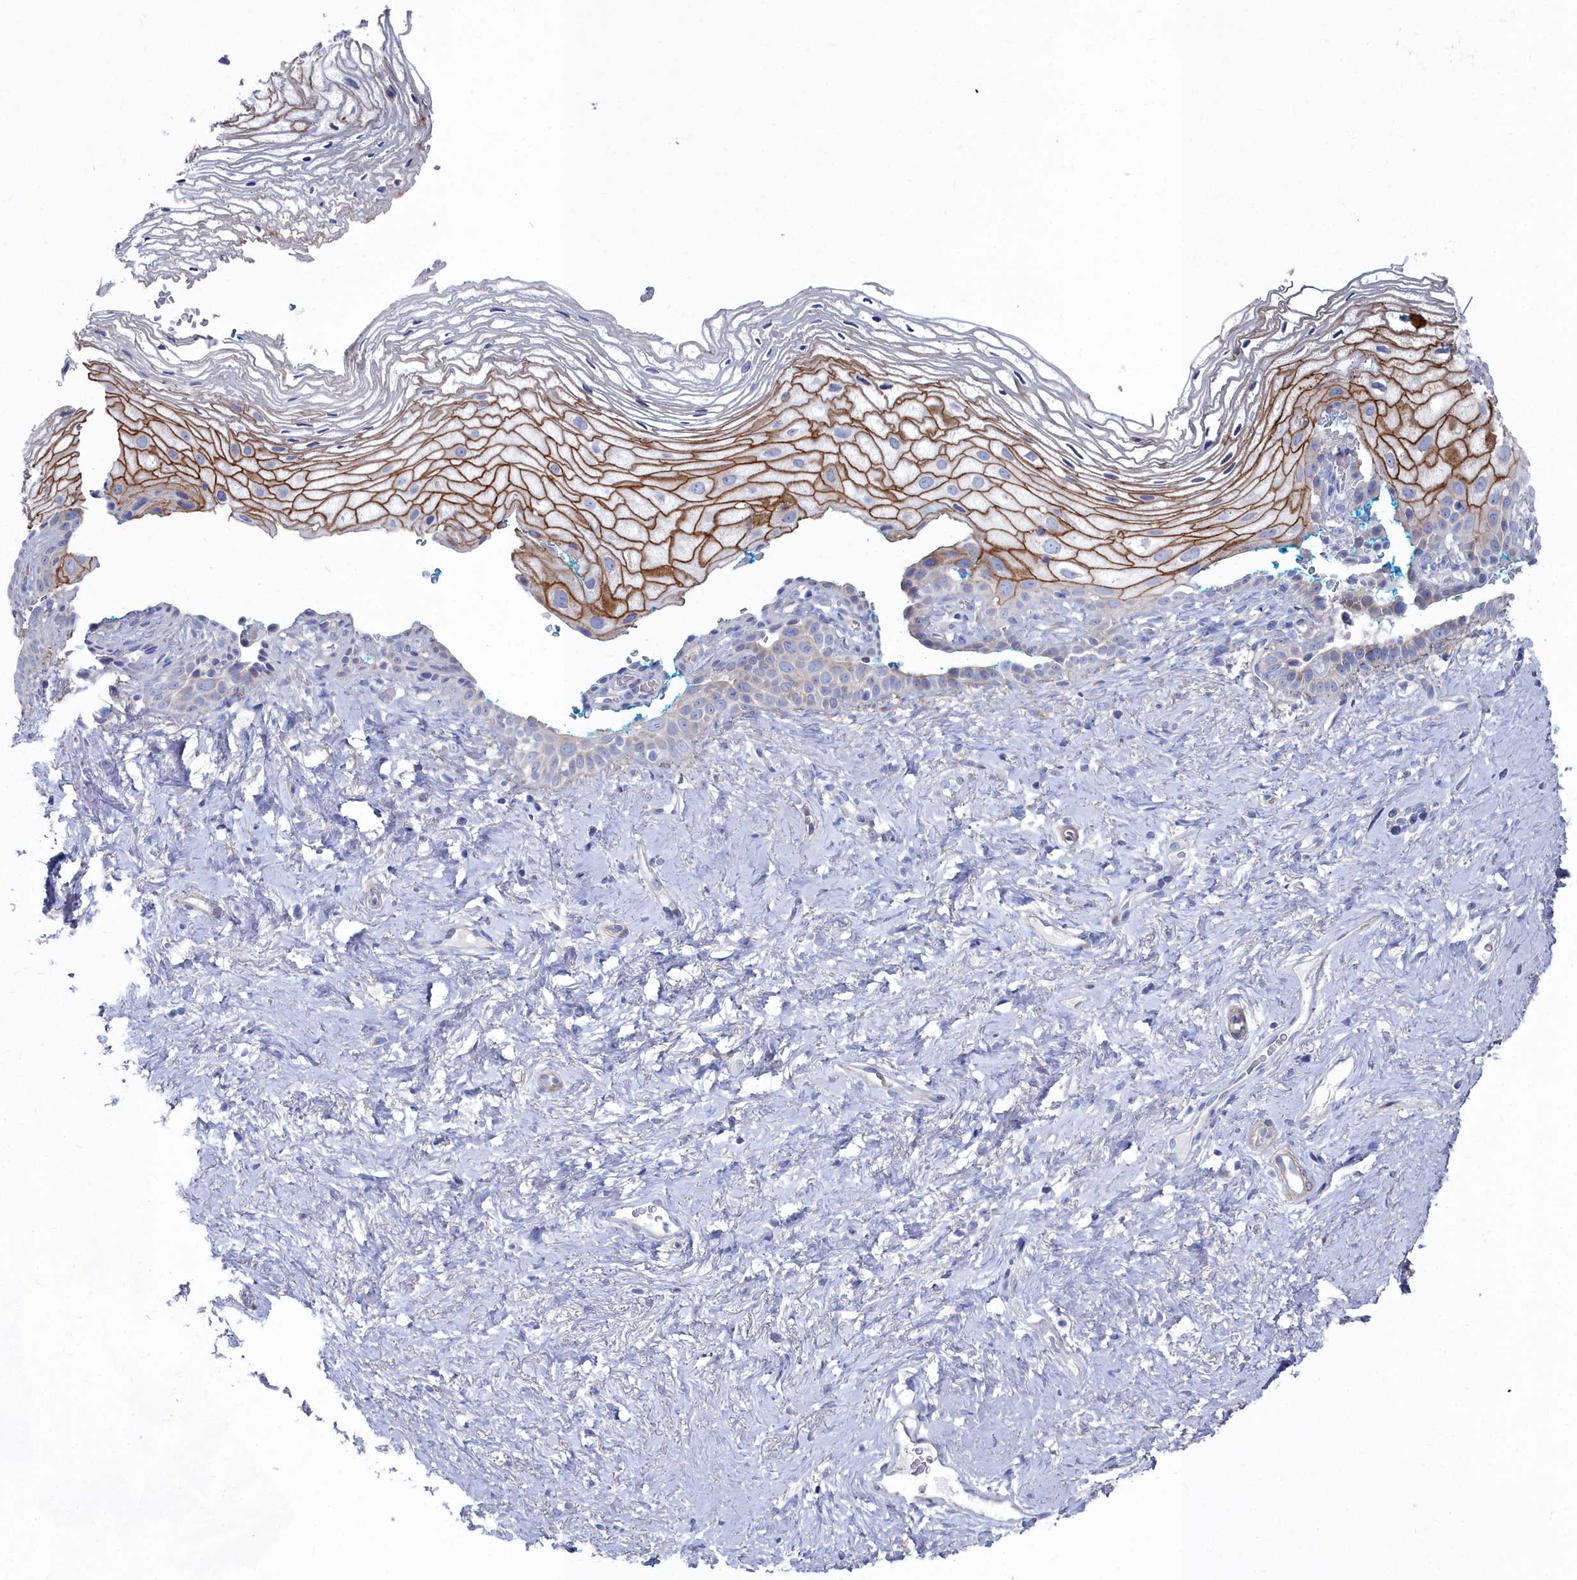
{"staining": {"intensity": "strong", "quantity": "<25%", "location": "cytoplasmic/membranous"}, "tissue": "vagina", "cell_type": "Squamous epithelial cells", "image_type": "normal", "snomed": [{"axis": "morphology", "description": "Normal tissue, NOS"}, {"axis": "morphology", "description": "Adenocarcinoma, NOS"}, {"axis": "topography", "description": "Rectum"}, {"axis": "topography", "description": "Vagina"}], "caption": "Protein staining by immunohistochemistry (IHC) reveals strong cytoplasmic/membranous staining in about <25% of squamous epithelial cells in benign vagina. (DAB (3,3'-diaminobenzidine) IHC, brown staining for protein, blue staining for nuclei).", "gene": "SHISAL2A", "patient": {"sex": "female", "age": 71}}